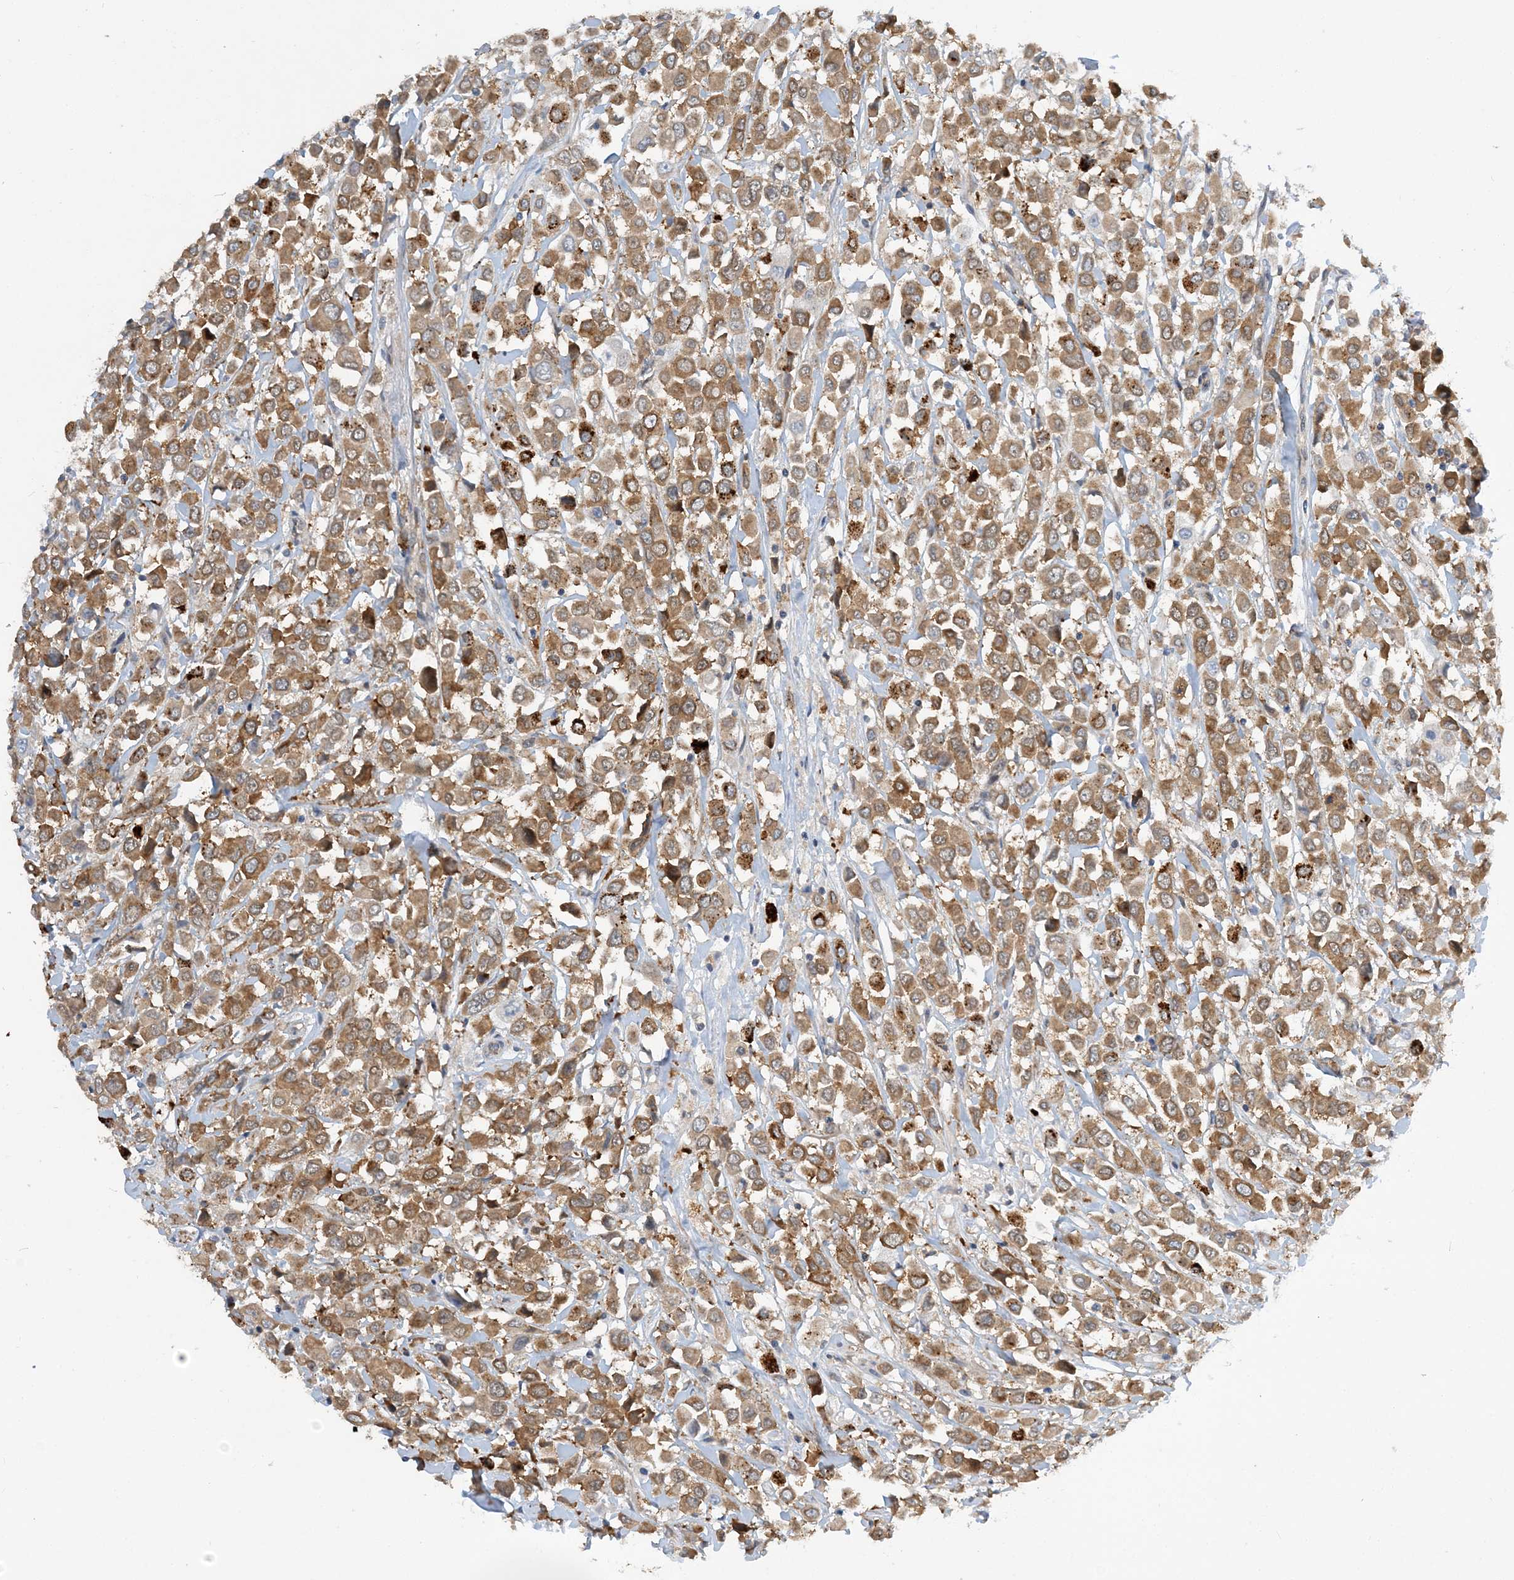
{"staining": {"intensity": "moderate", "quantity": ">75%", "location": "cytoplasmic/membranous"}, "tissue": "breast cancer", "cell_type": "Tumor cells", "image_type": "cancer", "snomed": [{"axis": "morphology", "description": "Duct carcinoma"}, {"axis": "topography", "description": "Breast"}], "caption": "Immunohistochemical staining of human breast cancer (invasive ductal carcinoma) reveals moderate cytoplasmic/membranous protein staining in about >75% of tumor cells.", "gene": "LARP4B", "patient": {"sex": "female", "age": 61}}